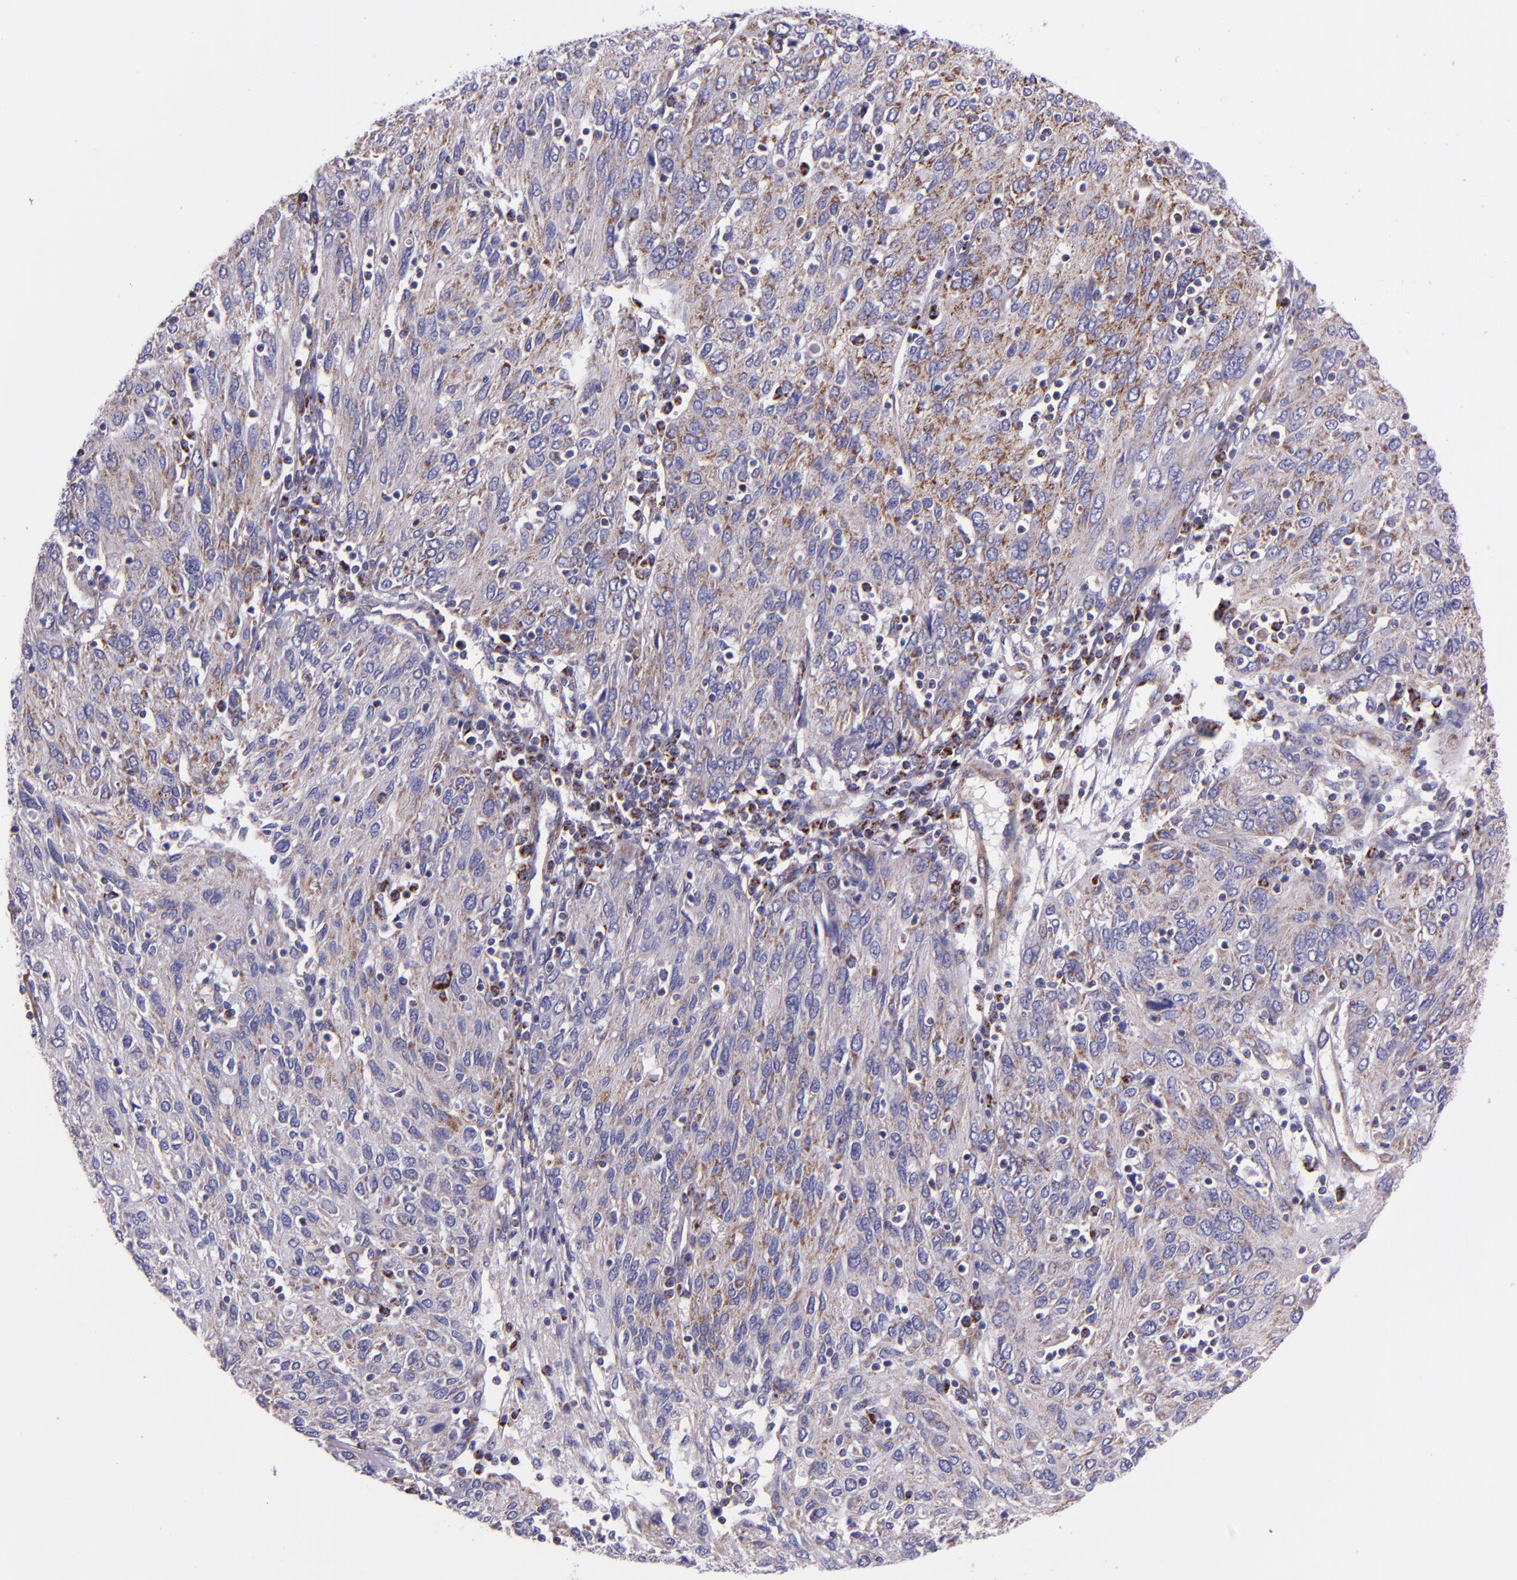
{"staining": {"intensity": "moderate", "quantity": "<25%", "location": "cytoplasmic/membranous"}, "tissue": "ovarian cancer", "cell_type": "Tumor cells", "image_type": "cancer", "snomed": [{"axis": "morphology", "description": "Carcinoma, endometroid"}, {"axis": "topography", "description": "Ovary"}], "caption": "Immunohistochemical staining of ovarian cancer displays low levels of moderate cytoplasmic/membranous protein expression in about <25% of tumor cells.", "gene": "IDH3G", "patient": {"sex": "female", "age": 50}}